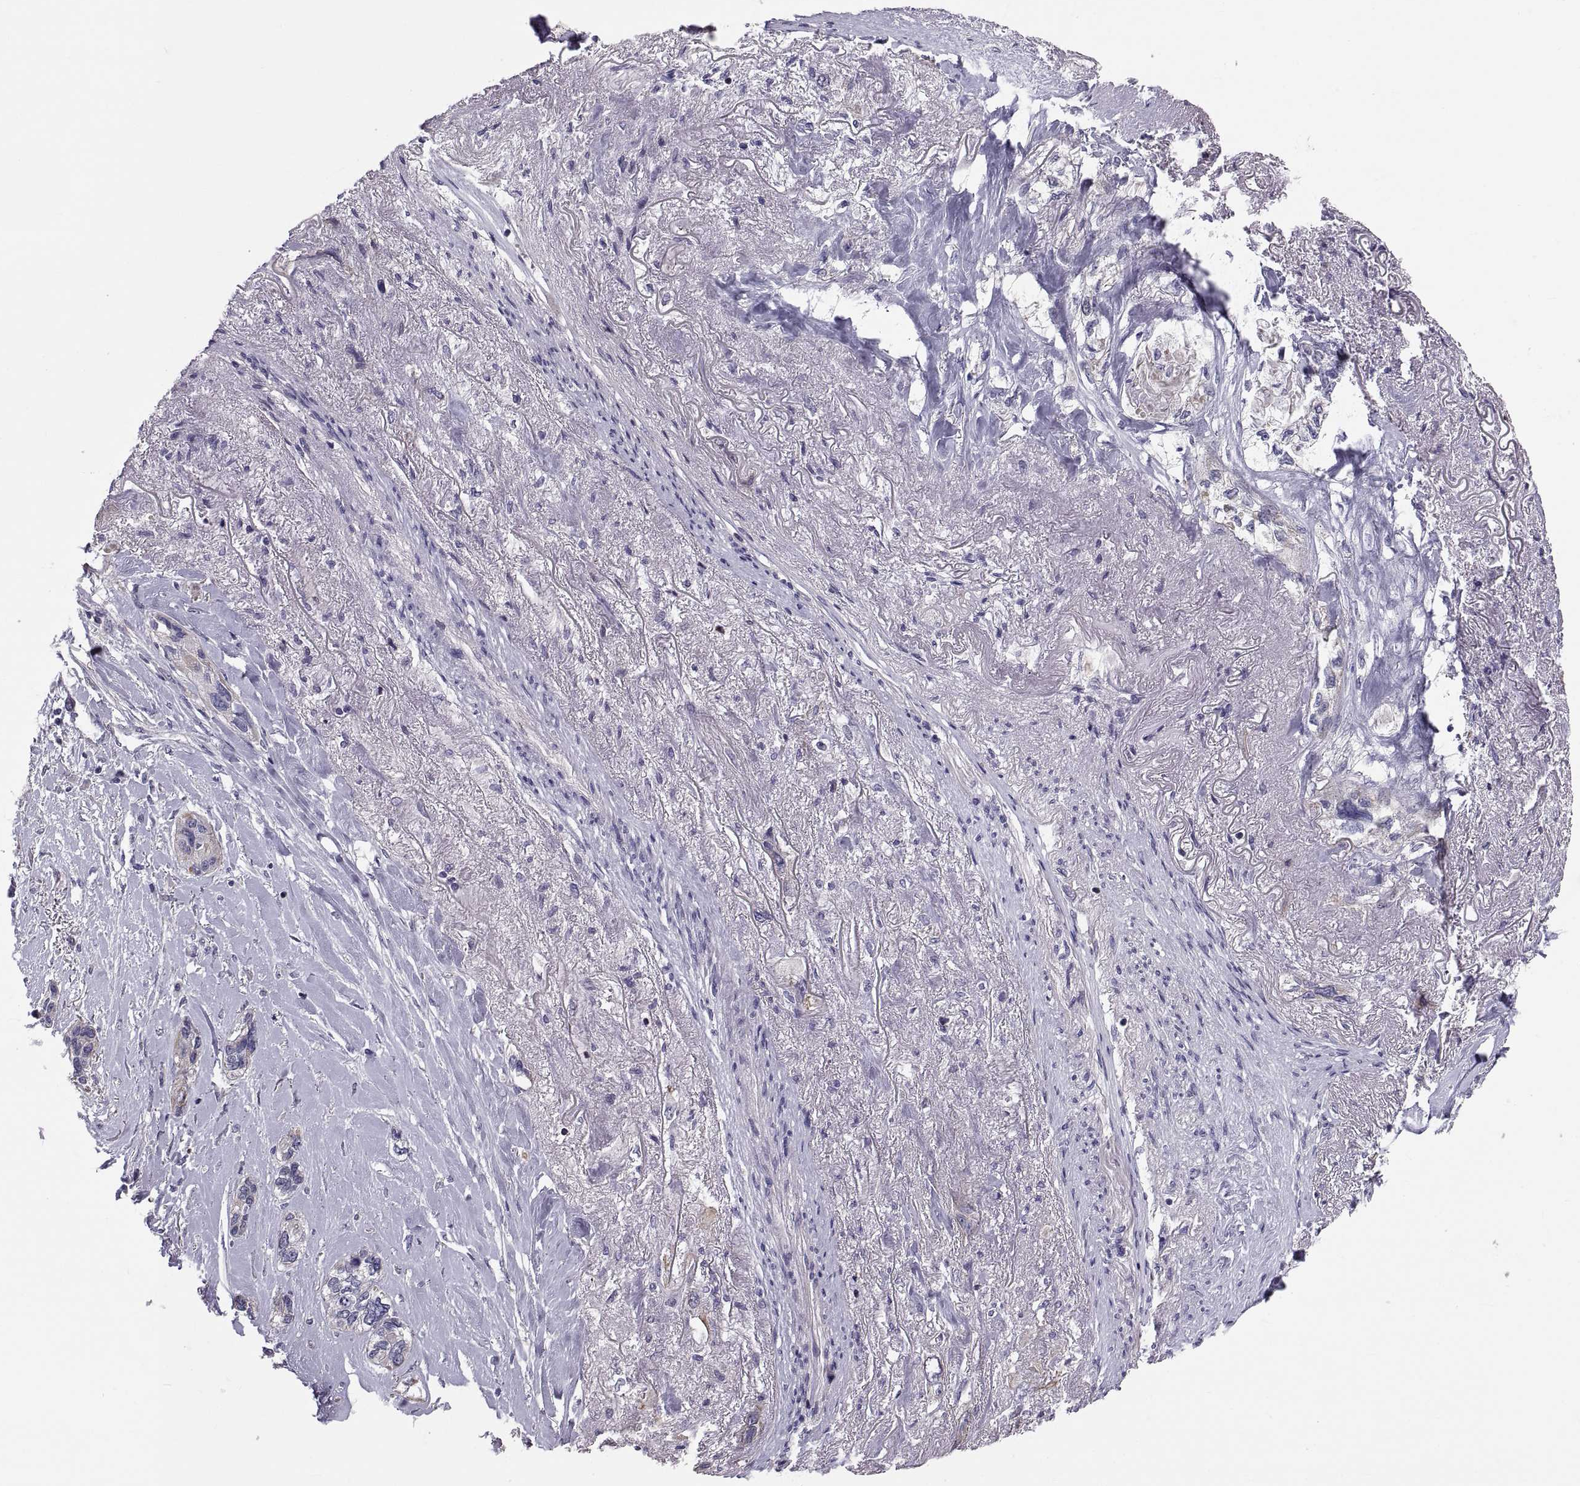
{"staining": {"intensity": "moderate", "quantity": "<25%", "location": "cytoplasmic/membranous"}, "tissue": "lung cancer", "cell_type": "Tumor cells", "image_type": "cancer", "snomed": [{"axis": "morphology", "description": "Squamous cell carcinoma, NOS"}, {"axis": "topography", "description": "Lung"}], "caption": "A photomicrograph of human lung cancer stained for a protein exhibits moderate cytoplasmic/membranous brown staining in tumor cells.", "gene": "ANO1", "patient": {"sex": "female", "age": 70}}